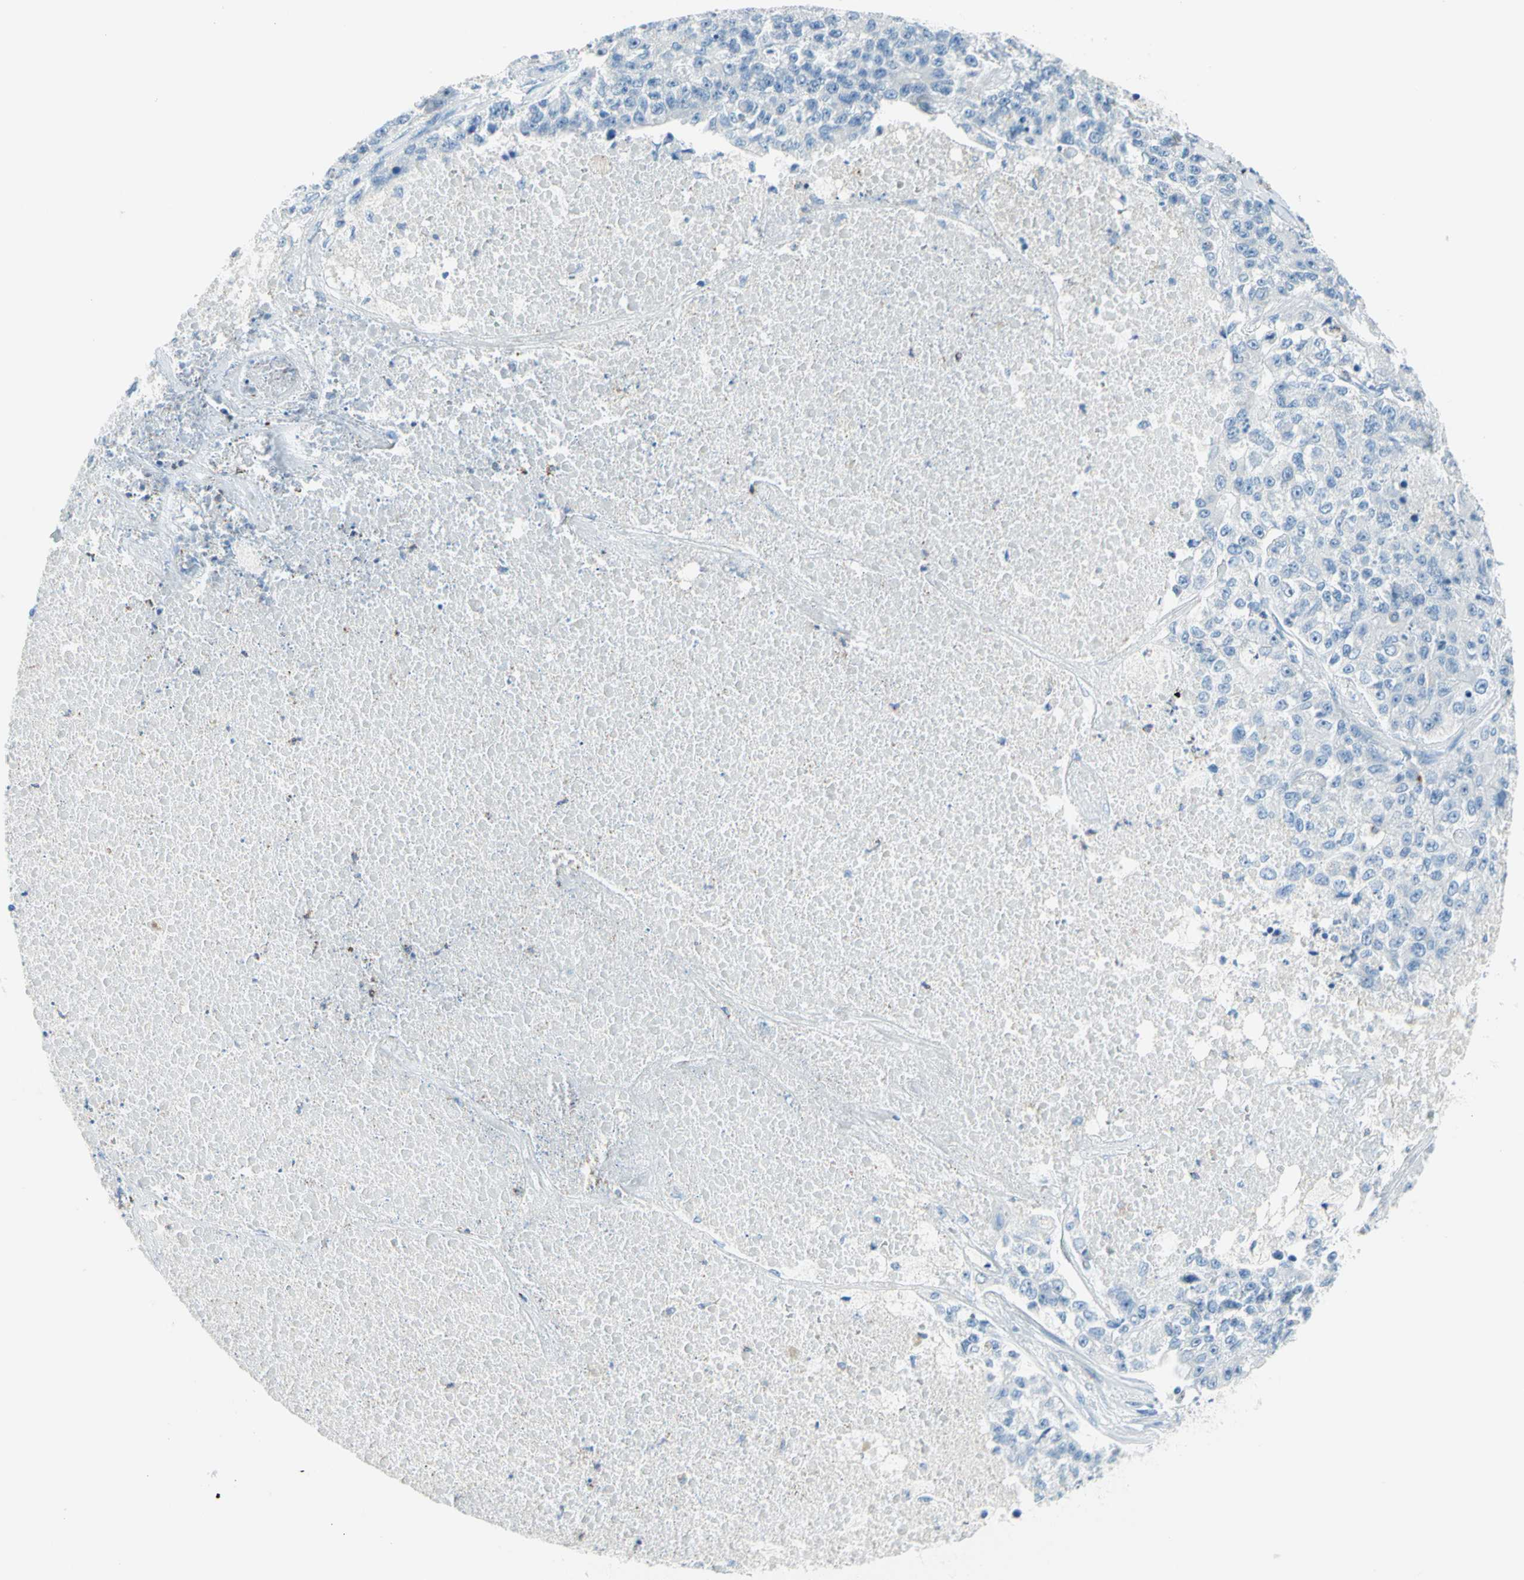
{"staining": {"intensity": "negative", "quantity": "none", "location": "none"}, "tissue": "lung cancer", "cell_type": "Tumor cells", "image_type": "cancer", "snomed": [{"axis": "morphology", "description": "Adenocarcinoma, NOS"}, {"axis": "topography", "description": "Lung"}], "caption": "Immunohistochemical staining of adenocarcinoma (lung) displays no significant positivity in tumor cells.", "gene": "CYSLTR1", "patient": {"sex": "male", "age": 49}}